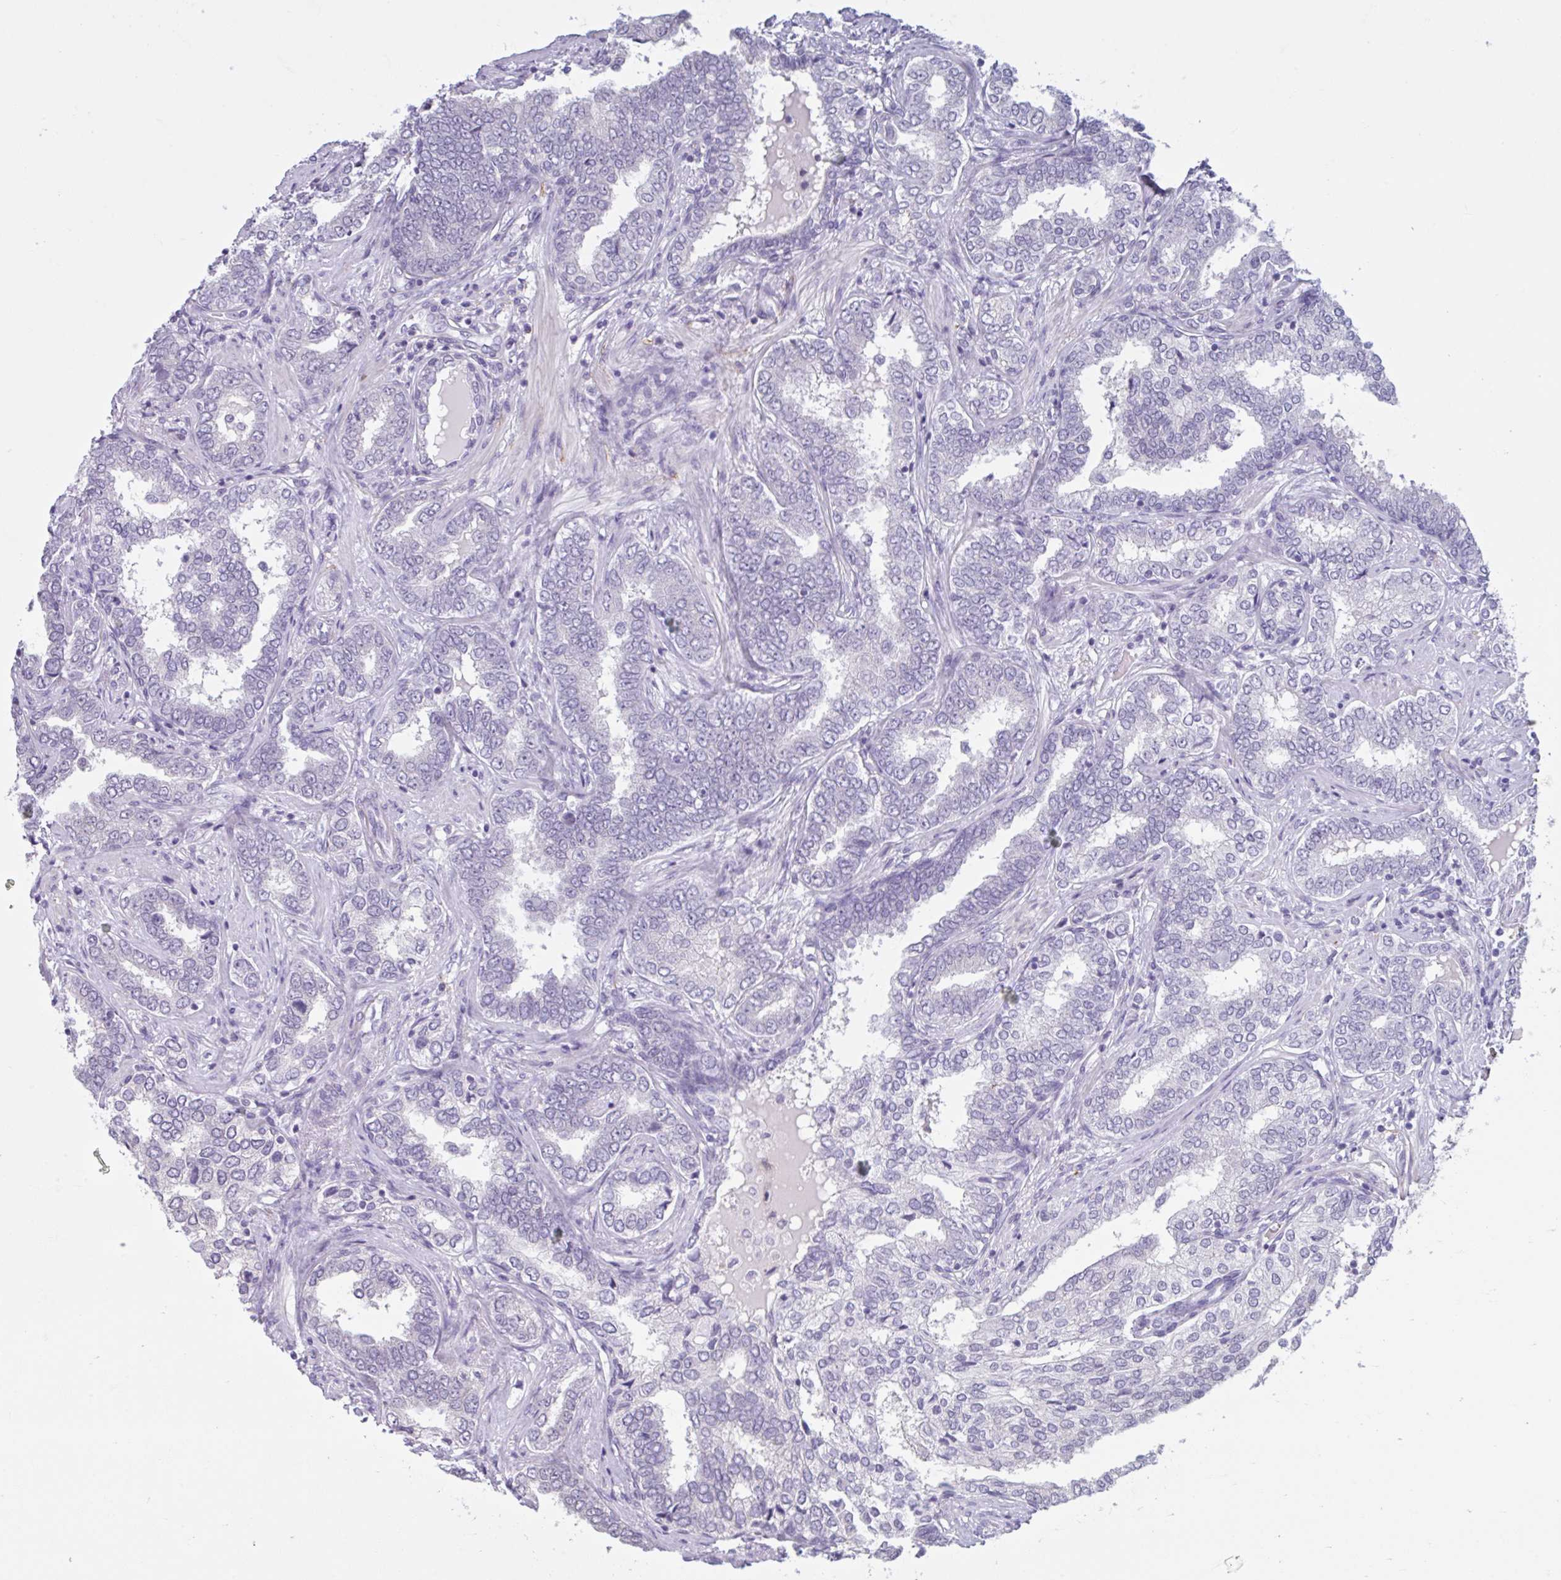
{"staining": {"intensity": "negative", "quantity": "none", "location": "none"}, "tissue": "prostate cancer", "cell_type": "Tumor cells", "image_type": "cancer", "snomed": [{"axis": "morphology", "description": "Adenocarcinoma, High grade"}, {"axis": "topography", "description": "Prostate"}], "caption": "Prostate adenocarcinoma (high-grade) was stained to show a protein in brown. There is no significant positivity in tumor cells.", "gene": "CDH19", "patient": {"sex": "male", "age": 72}}